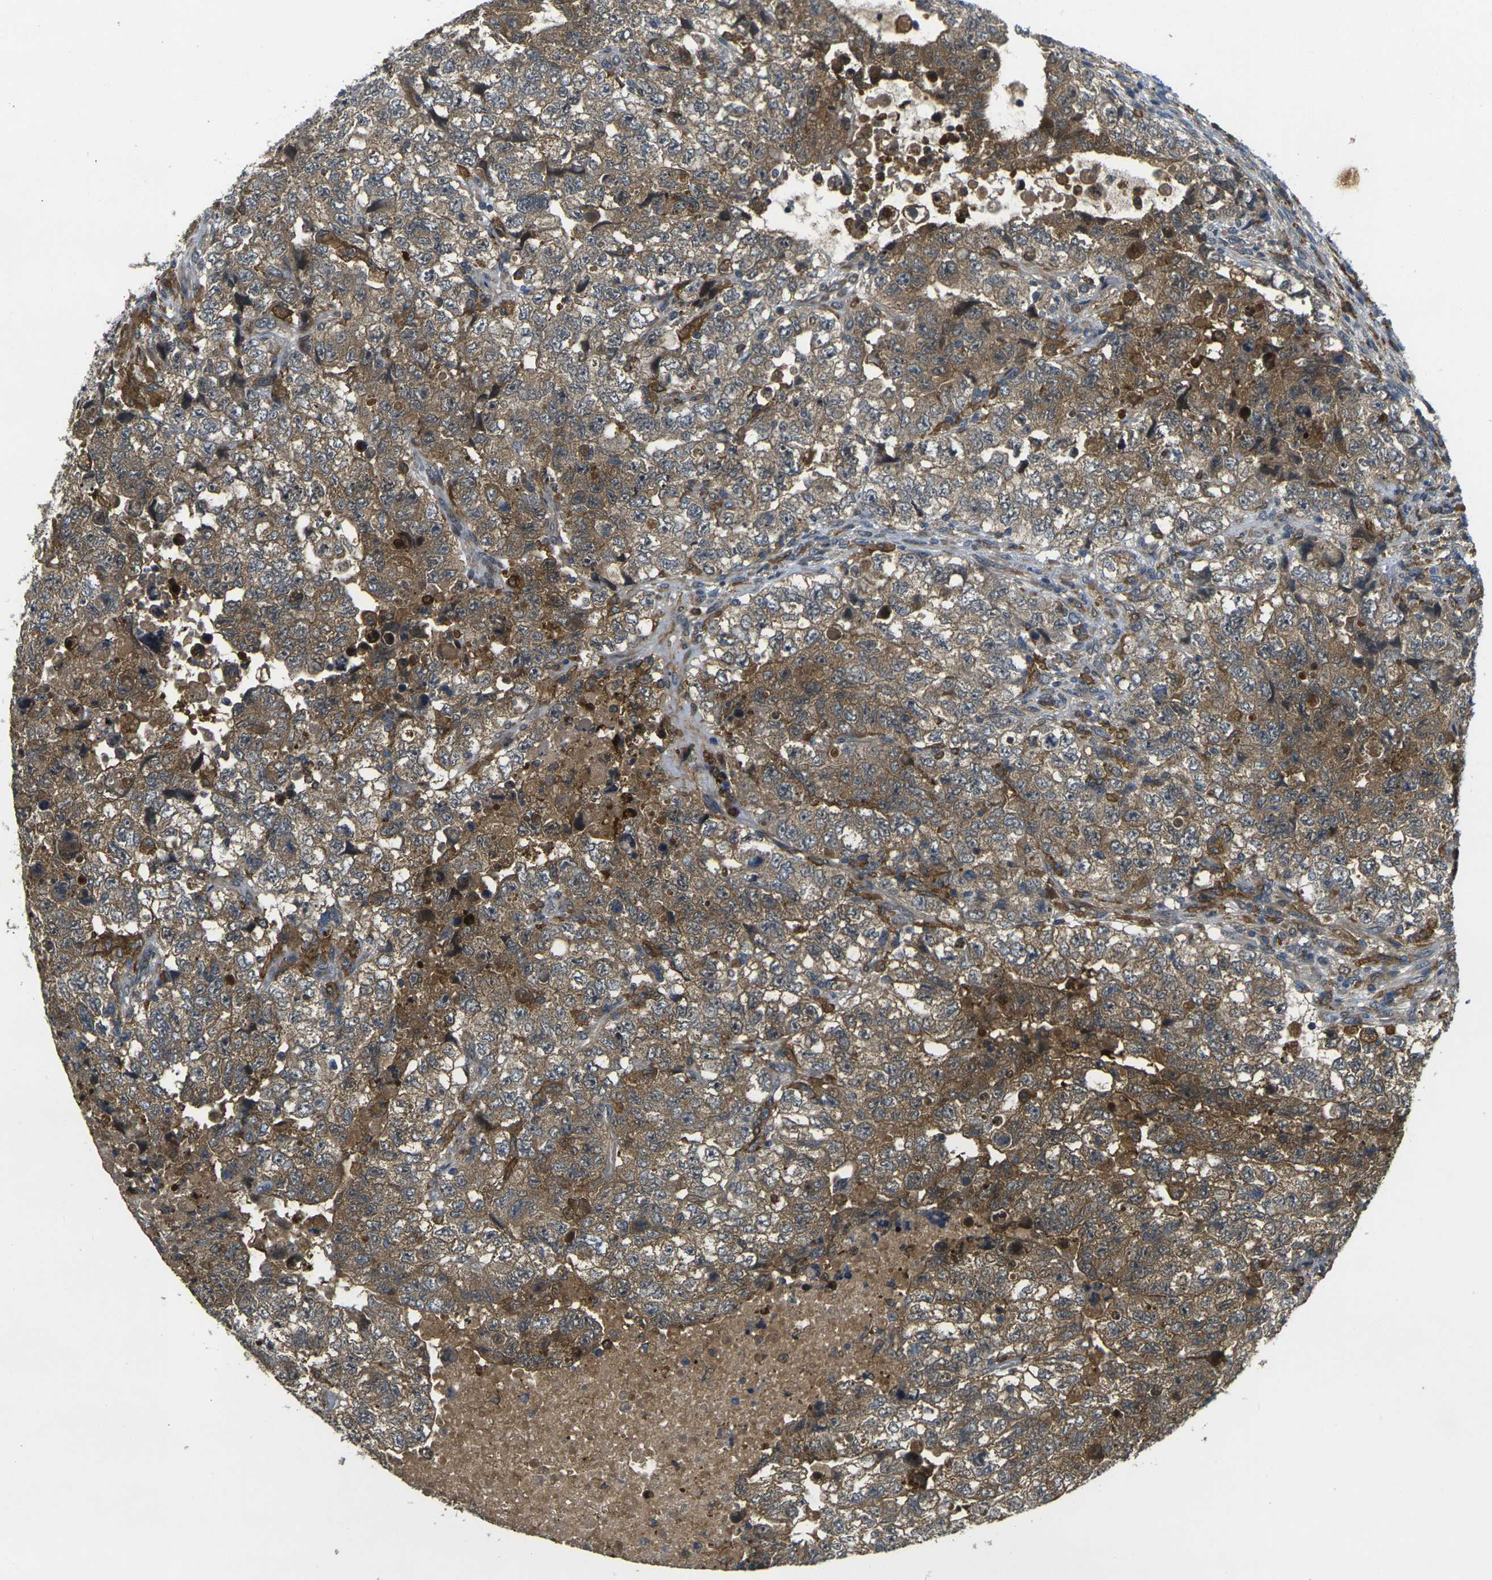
{"staining": {"intensity": "moderate", "quantity": "25%-75%", "location": "cytoplasmic/membranous"}, "tissue": "testis cancer", "cell_type": "Tumor cells", "image_type": "cancer", "snomed": [{"axis": "morphology", "description": "Carcinoma, Embryonal, NOS"}, {"axis": "topography", "description": "Testis"}], "caption": "DAB immunohistochemical staining of human embryonal carcinoma (testis) demonstrates moderate cytoplasmic/membranous protein expression in about 25%-75% of tumor cells.", "gene": "PIGL", "patient": {"sex": "male", "age": 36}}